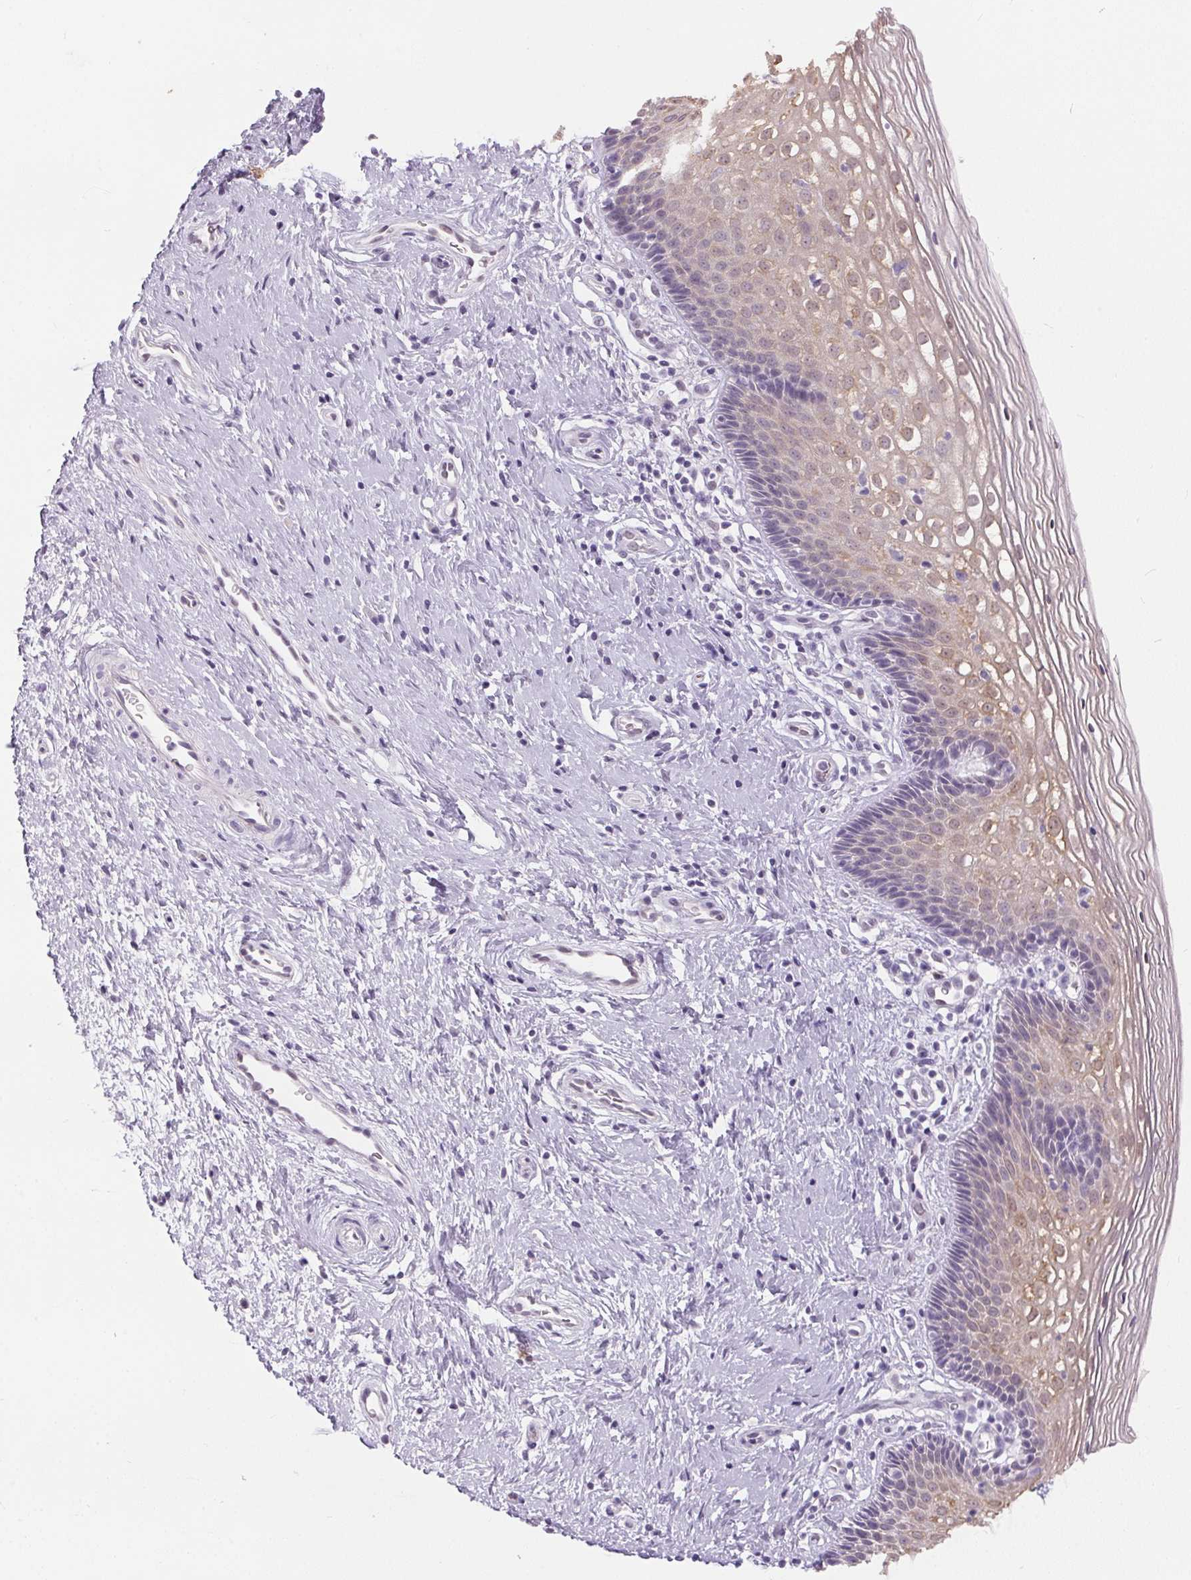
{"staining": {"intensity": "negative", "quantity": "none", "location": "none"}, "tissue": "cervix", "cell_type": "Glandular cells", "image_type": "normal", "snomed": [{"axis": "morphology", "description": "Normal tissue, NOS"}, {"axis": "topography", "description": "Cervix"}], "caption": "This histopathology image is of benign cervix stained with immunohistochemistry to label a protein in brown with the nuclei are counter-stained blue. There is no staining in glandular cells.", "gene": "GBP6", "patient": {"sex": "female", "age": 34}}